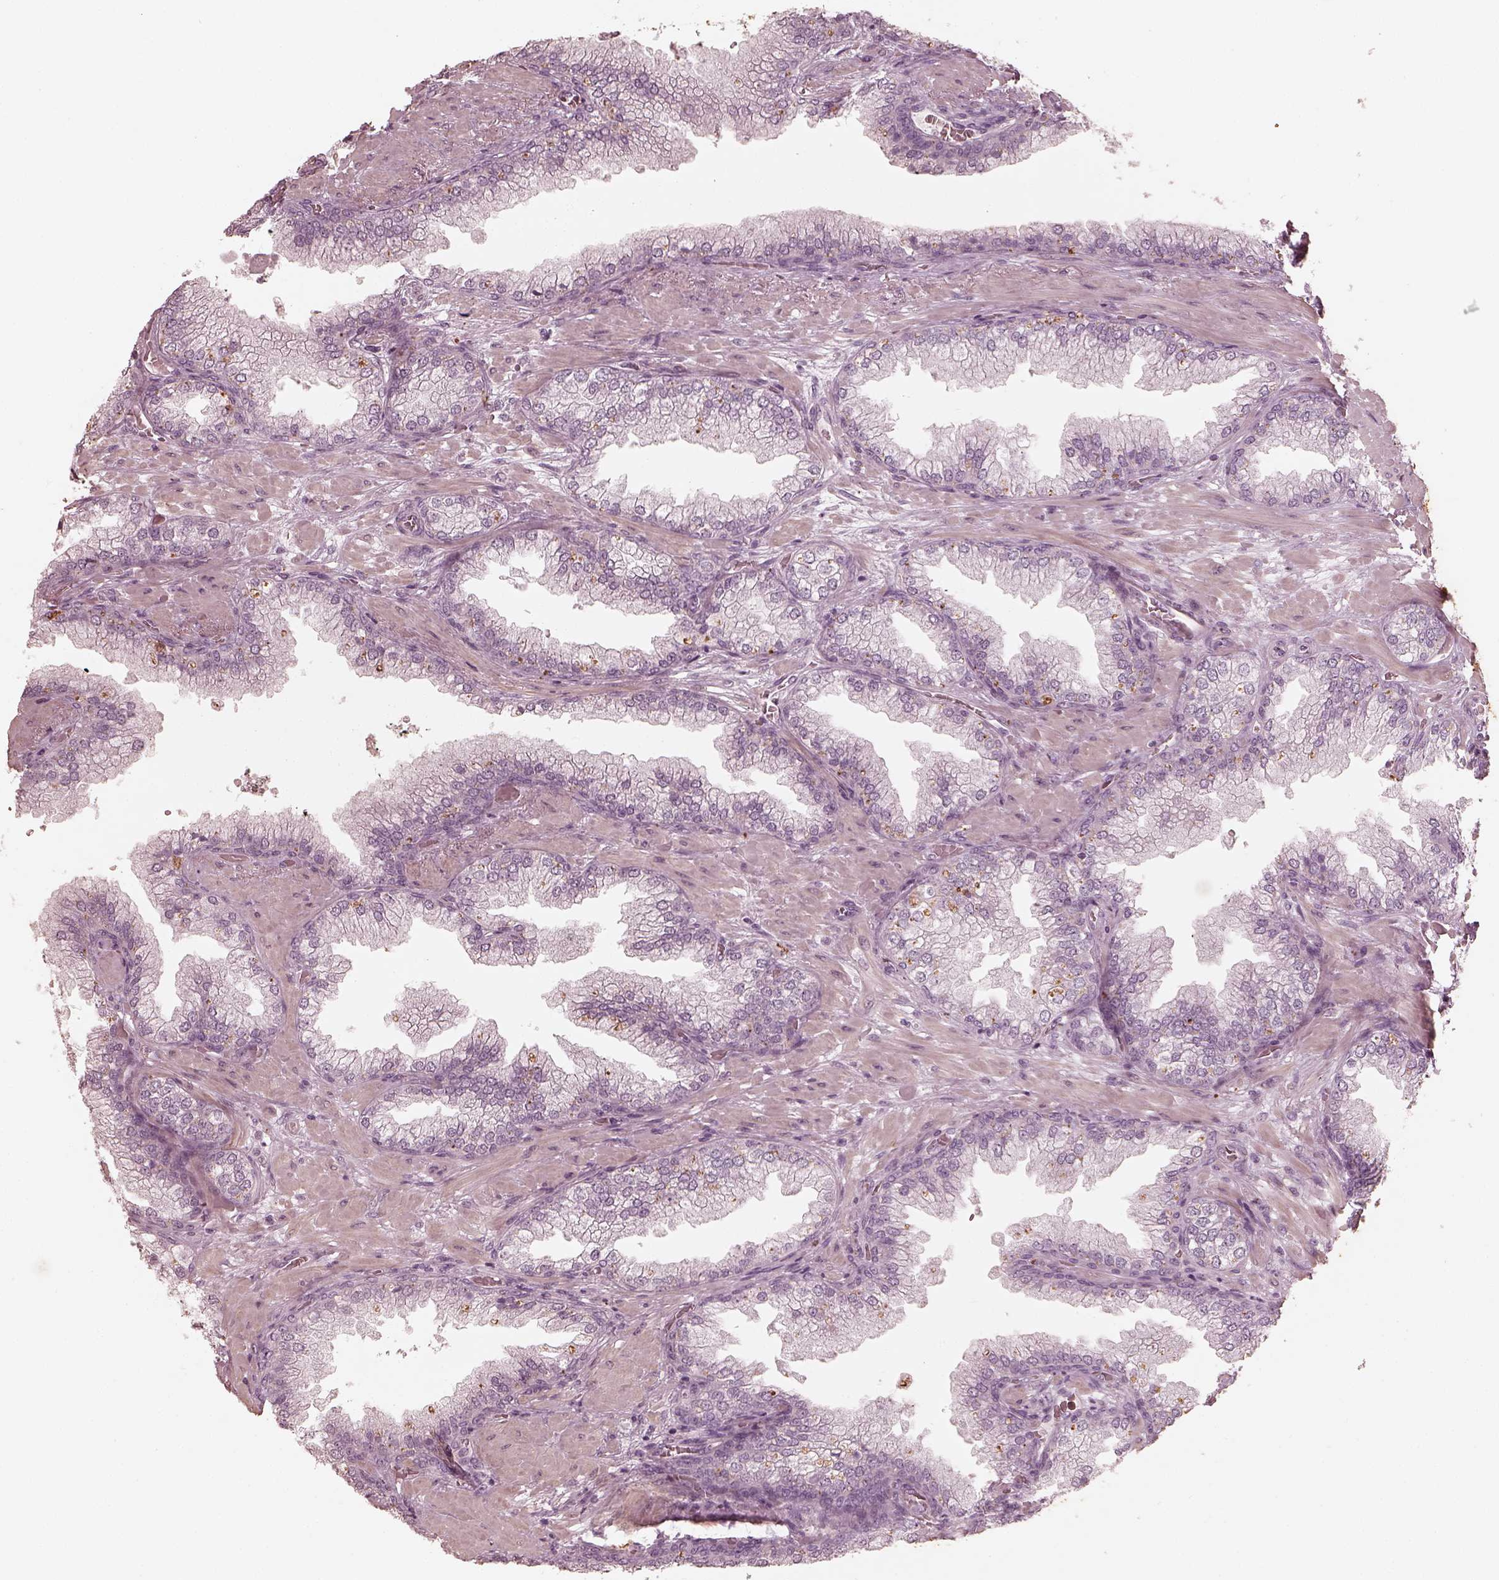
{"staining": {"intensity": "negative", "quantity": "none", "location": "none"}, "tissue": "prostate cancer", "cell_type": "Tumor cells", "image_type": "cancer", "snomed": [{"axis": "morphology", "description": "Adenocarcinoma, Low grade"}, {"axis": "topography", "description": "Prostate"}], "caption": "Immunohistochemistry (IHC) of adenocarcinoma (low-grade) (prostate) shows no staining in tumor cells.", "gene": "ADRB3", "patient": {"sex": "male", "age": 57}}